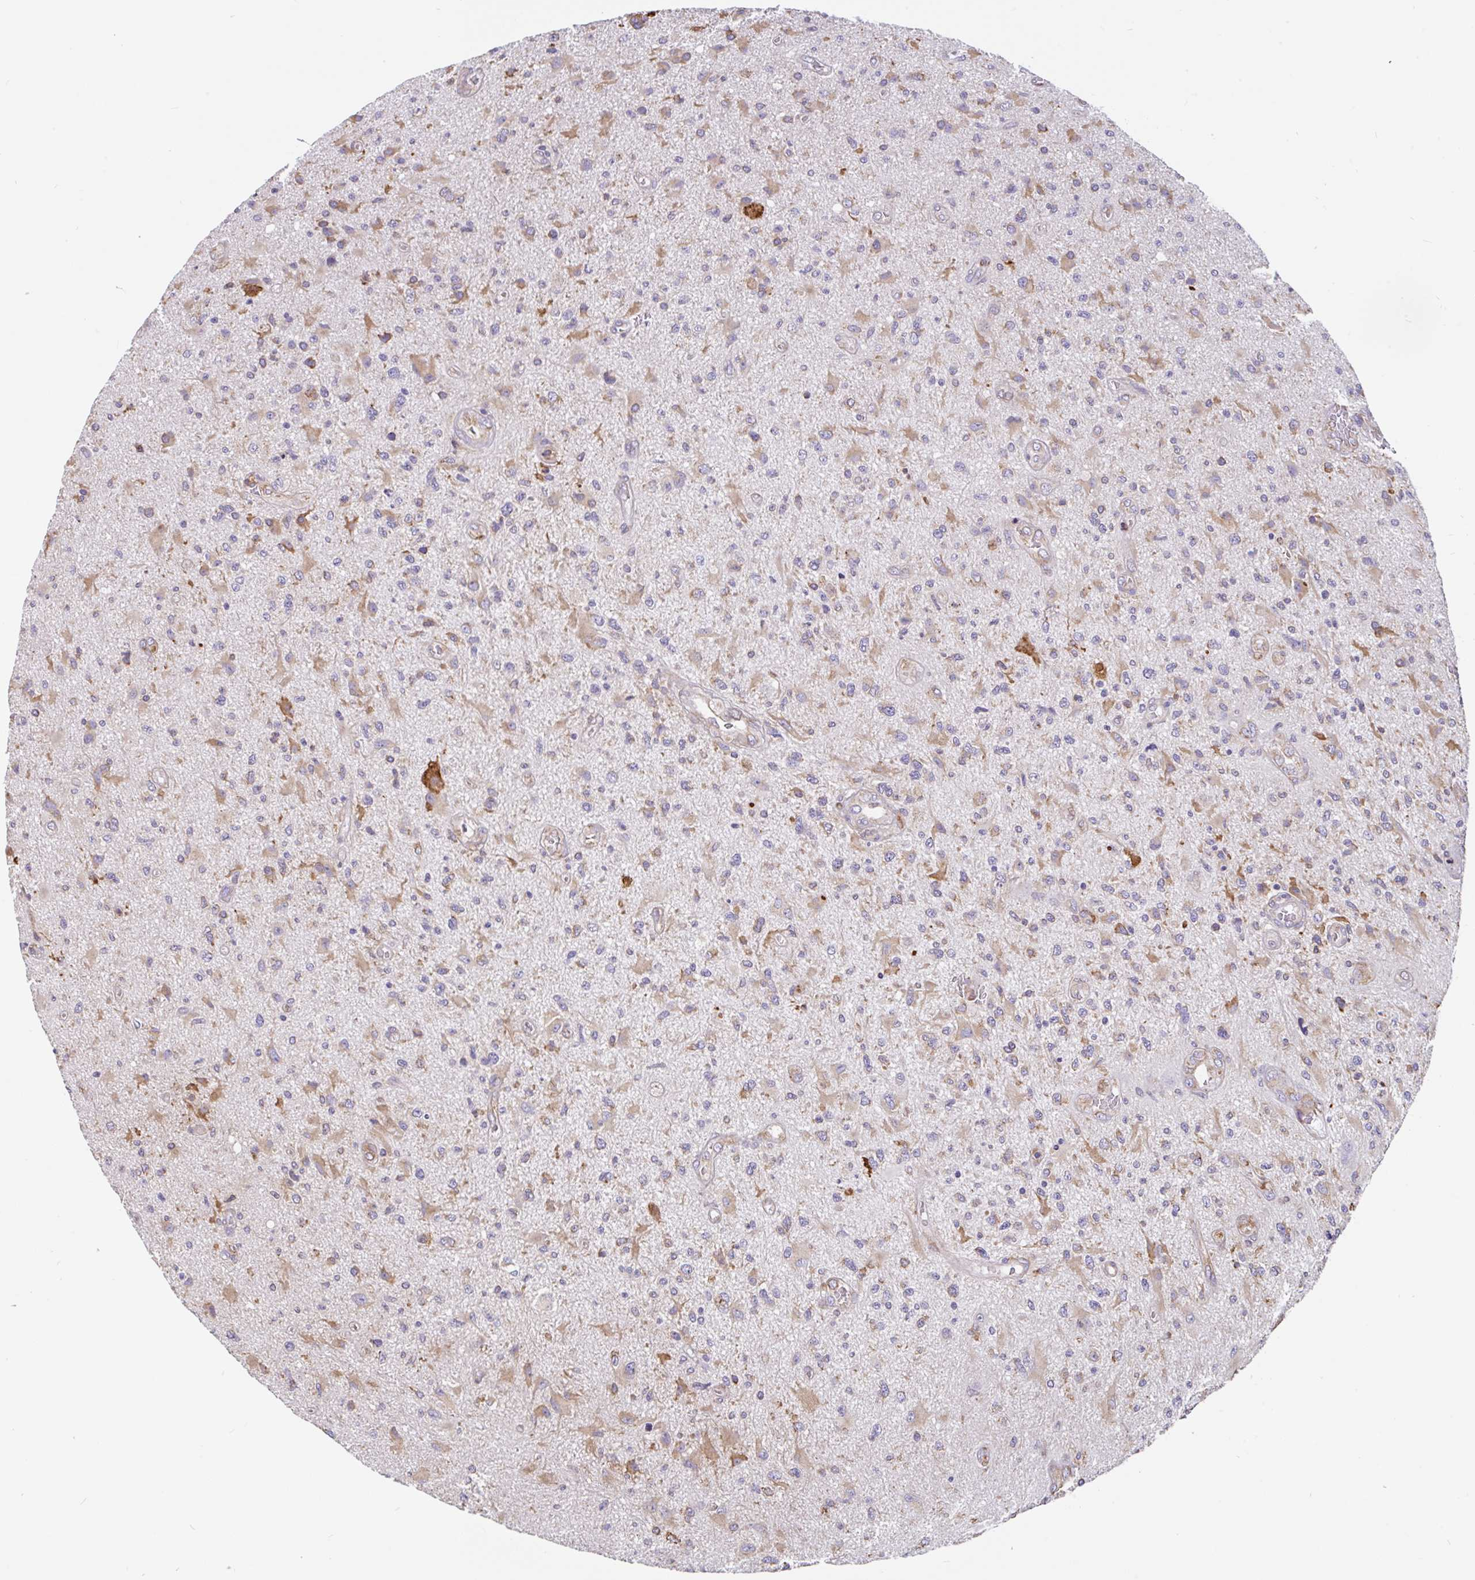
{"staining": {"intensity": "moderate", "quantity": "25%-75%", "location": "cytoplasmic/membranous"}, "tissue": "glioma", "cell_type": "Tumor cells", "image_type": "cancer", "snomed": [{"axis": "morphology", "description": "Glioma, malignant, High grade"}, {"axis": "topography", "description": "Brain"}], "caption": "A micrograph of human high-grade glioma (malignant) stained for a protein displays moderate cytoplasmic/membranous brown staining in tumor cells.", "gene": "EML5", "patient": {"sex": "male", "age": 67}}